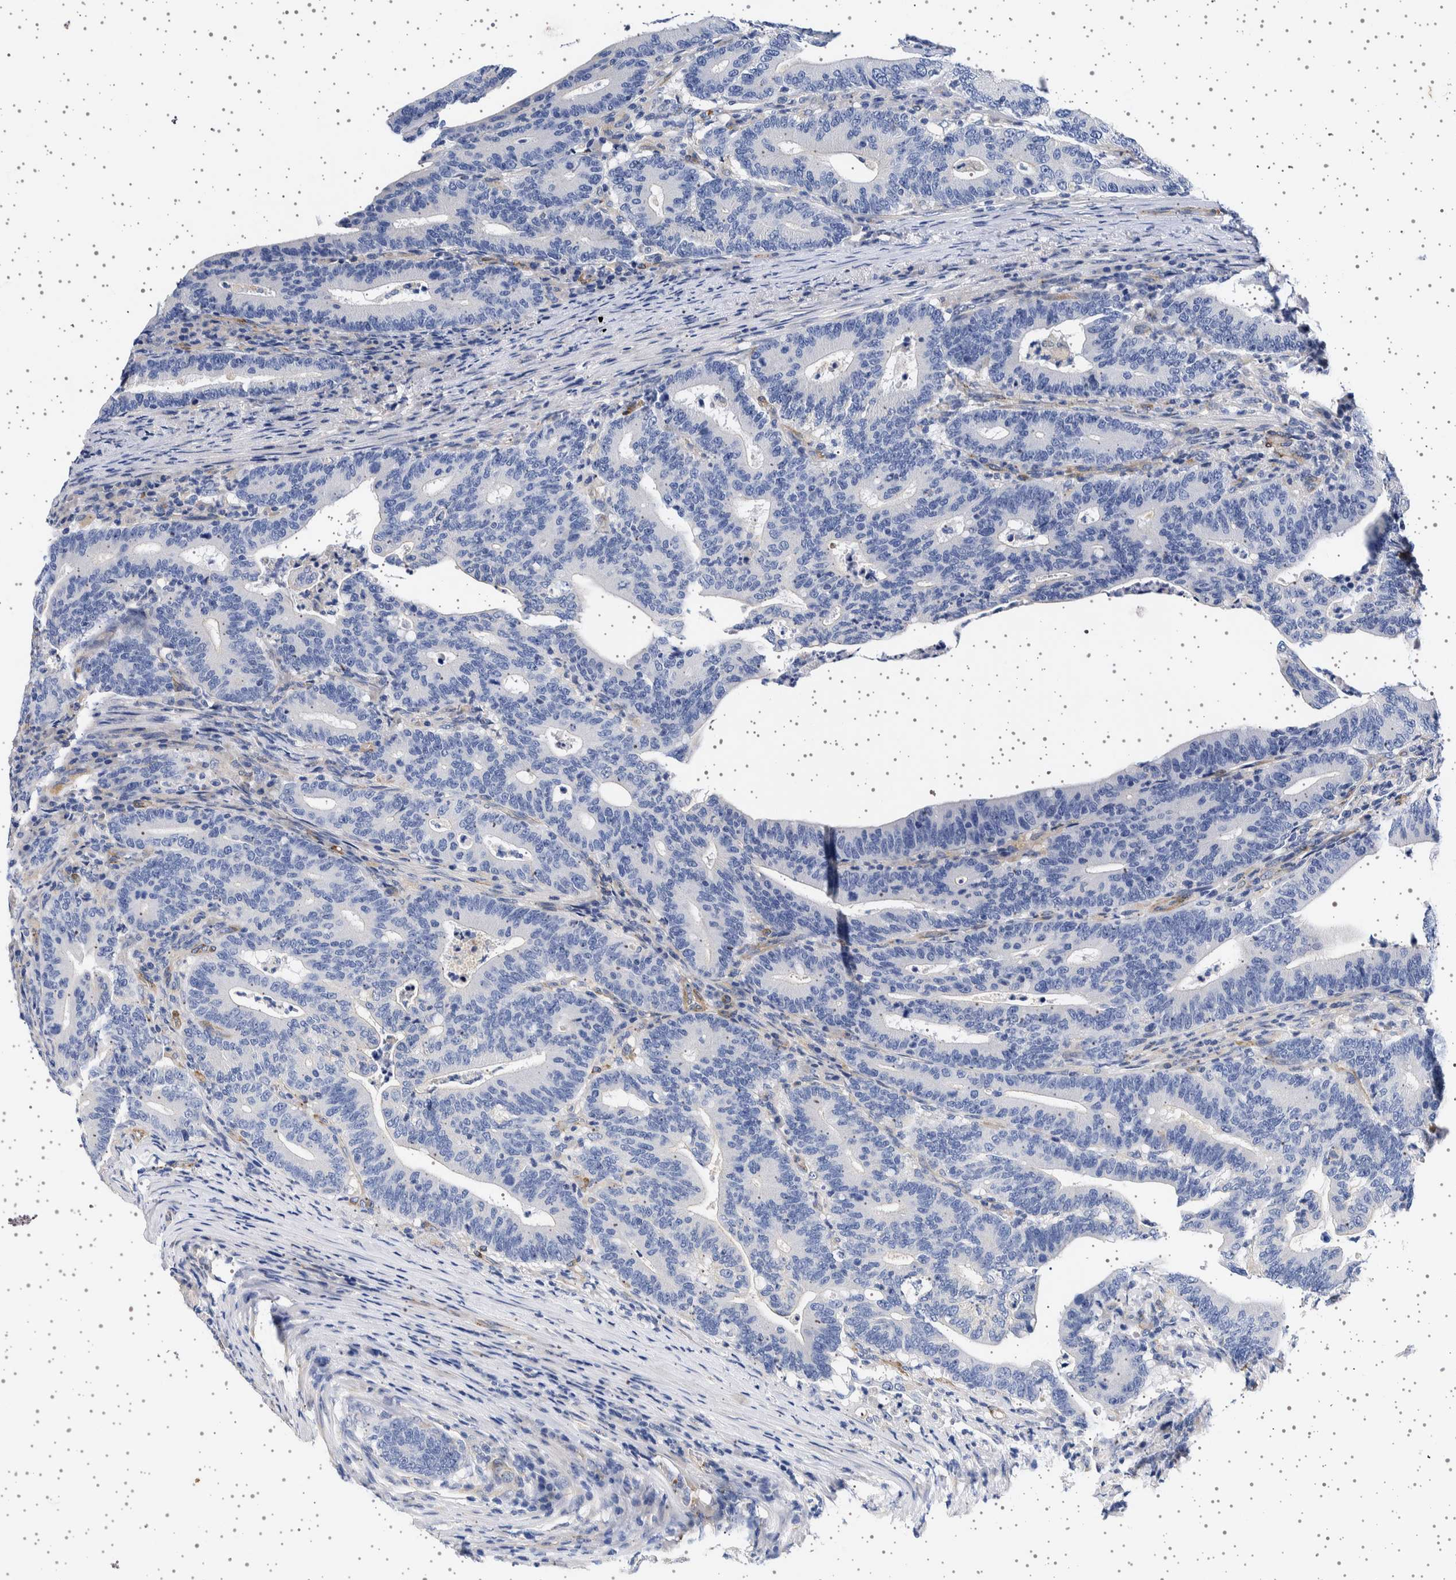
{"staining": {"intensity": "negative", "quantity": "none", "location": "none"}, "tissue": "colorectal cancer", "cell_type": "Tumor cells", "image_type": "cancer", "snomed": [{"axis": "morphology", "description": "Adenocarcinoma, NOS"}, {"axis": "topography", "description": "Colon"}], "caption": "Immunohistochemistry photomicrograph of colorectal adenocarcinoma stained for a protein (brown), which shows no staining in tumor cells.", "gene": "SEPTIN4", "patient": {"sex": "female", "age": 66}}